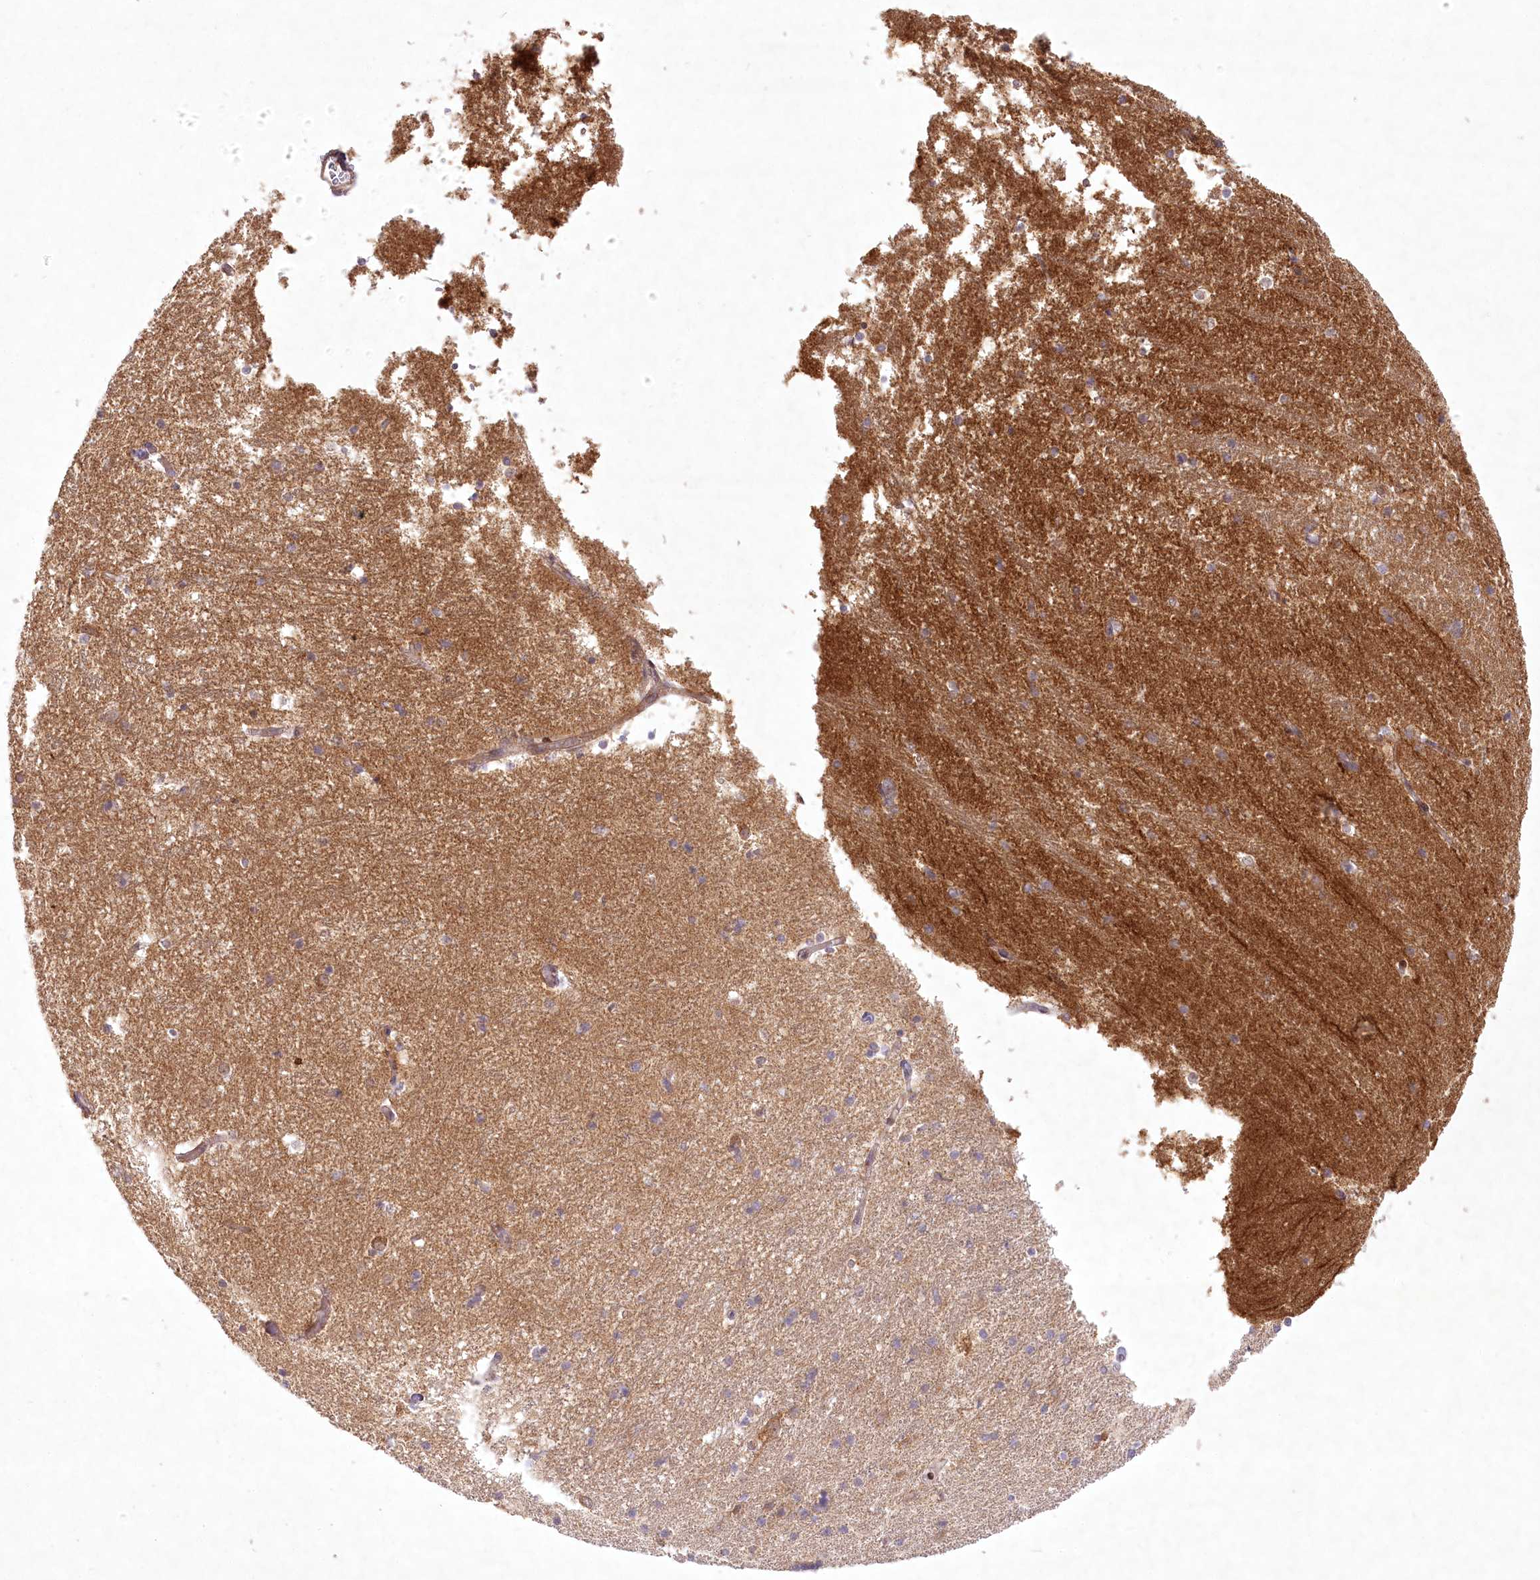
{"staining": {"intensity": "weak", "quantity": "<25%", "location": "cytoplasmic/membranous"}, "tissue": "hippocampus", "cell_type": "Glial cells", "image_type": "normal", "snomed": [{"axis": "morphology", "description": "Normal tissue, NOS"}, {"axis": "topography", "description": "Hippocampus"}], "caption": "DAB (3,3'-diaminobenzidine) immunohistochemical staining of normal hippocampus displays no significant positivity in glial cells. (Immunohistochemistry, brightfield microscopy, high magnification).", "gene": "SH2D3A", "patient": {"sex": "male", "age": 45}}